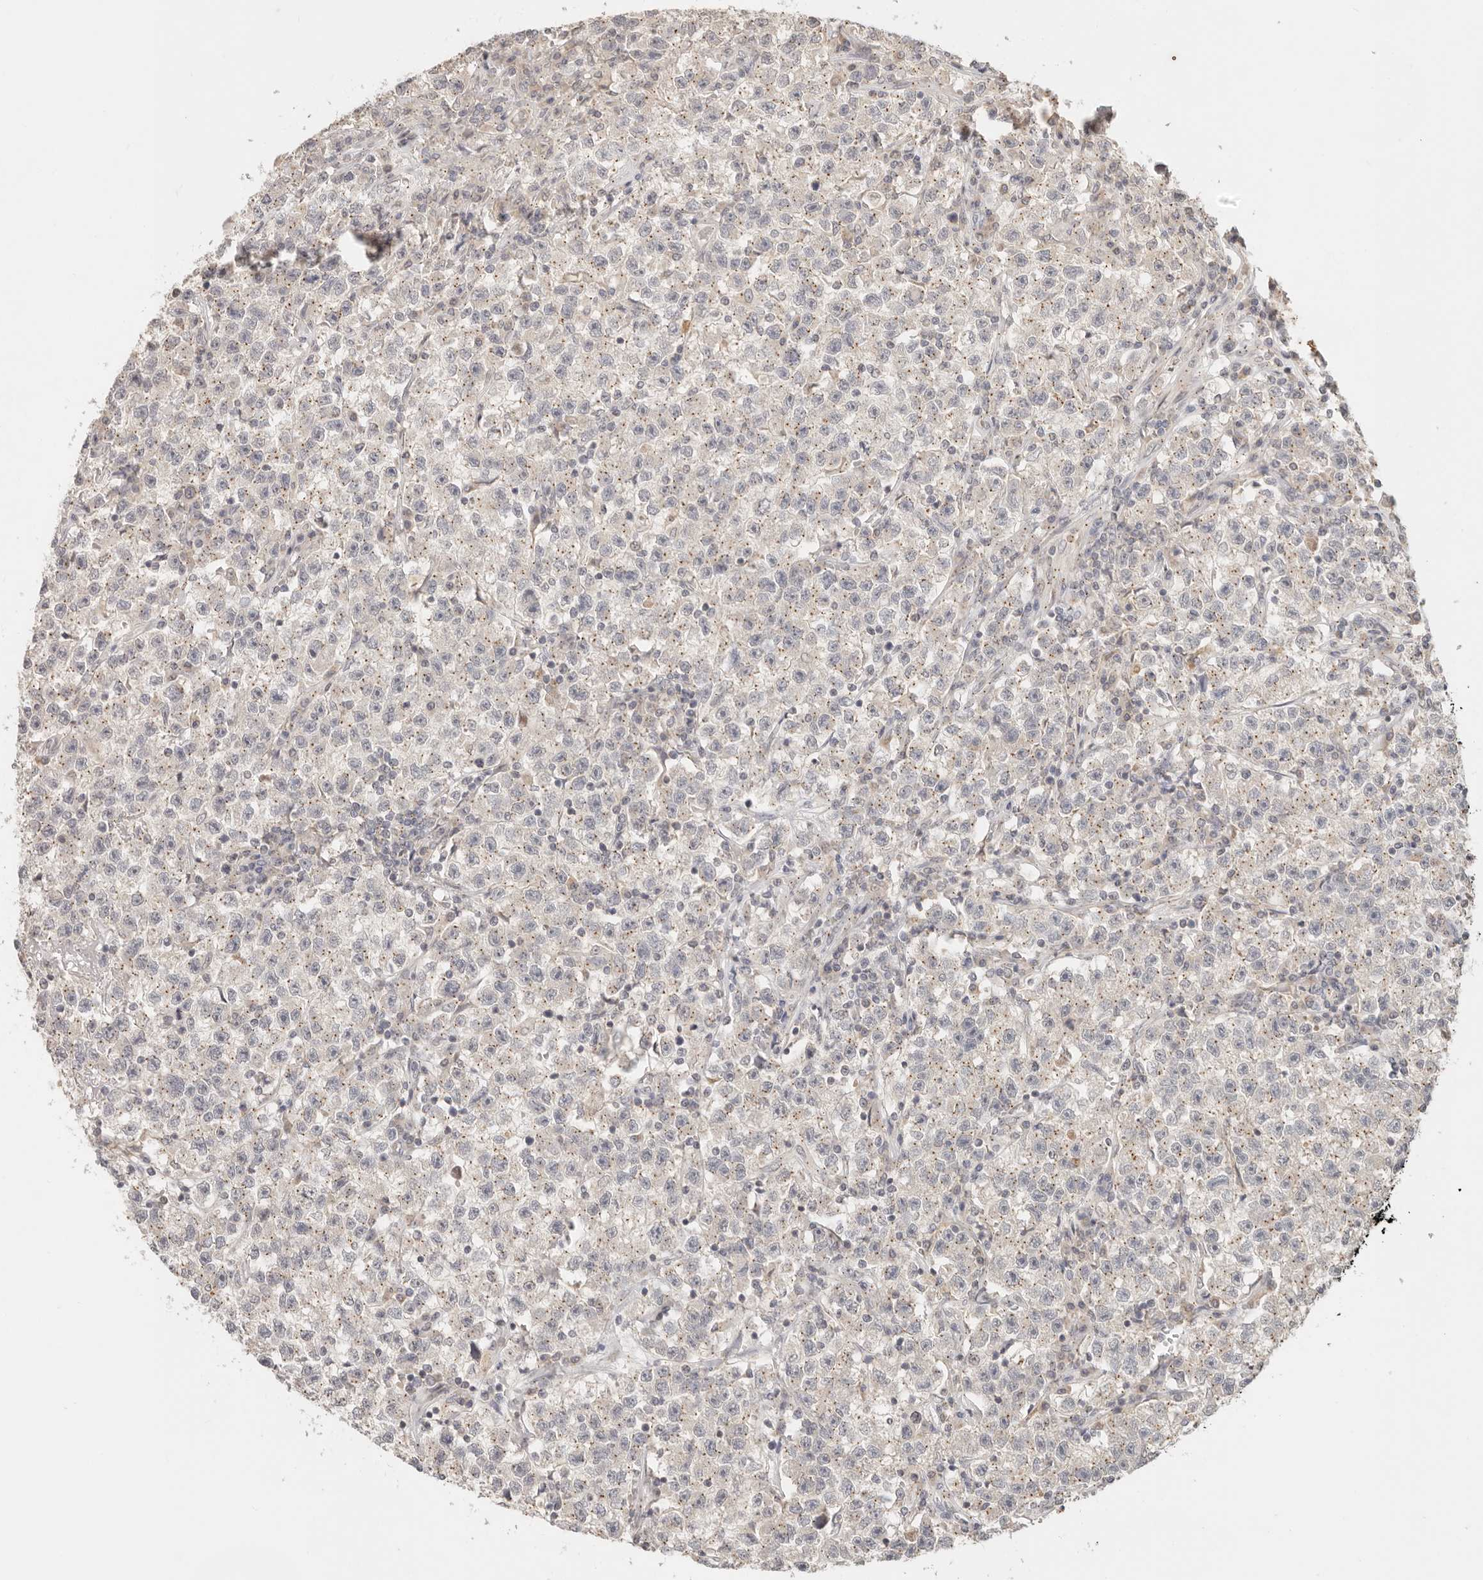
{"staining": {"intensity": "negative", "quantity": "none", "location": "none"}, "tissue": "testis cancer", "cell_type": "Tumor cells", "image_type": "cancer", "snomed": [{"axis": "morphology", "description": "Seminoma, NOS"}, {"axis": "topography", "description": "Testis"}], "caption": "Human testis cancer stained for a protein using immunohistochemistry displays no staining in tumor cells.", "gene": "LMO4", "patient": {"sex": "male", "age": 22}}